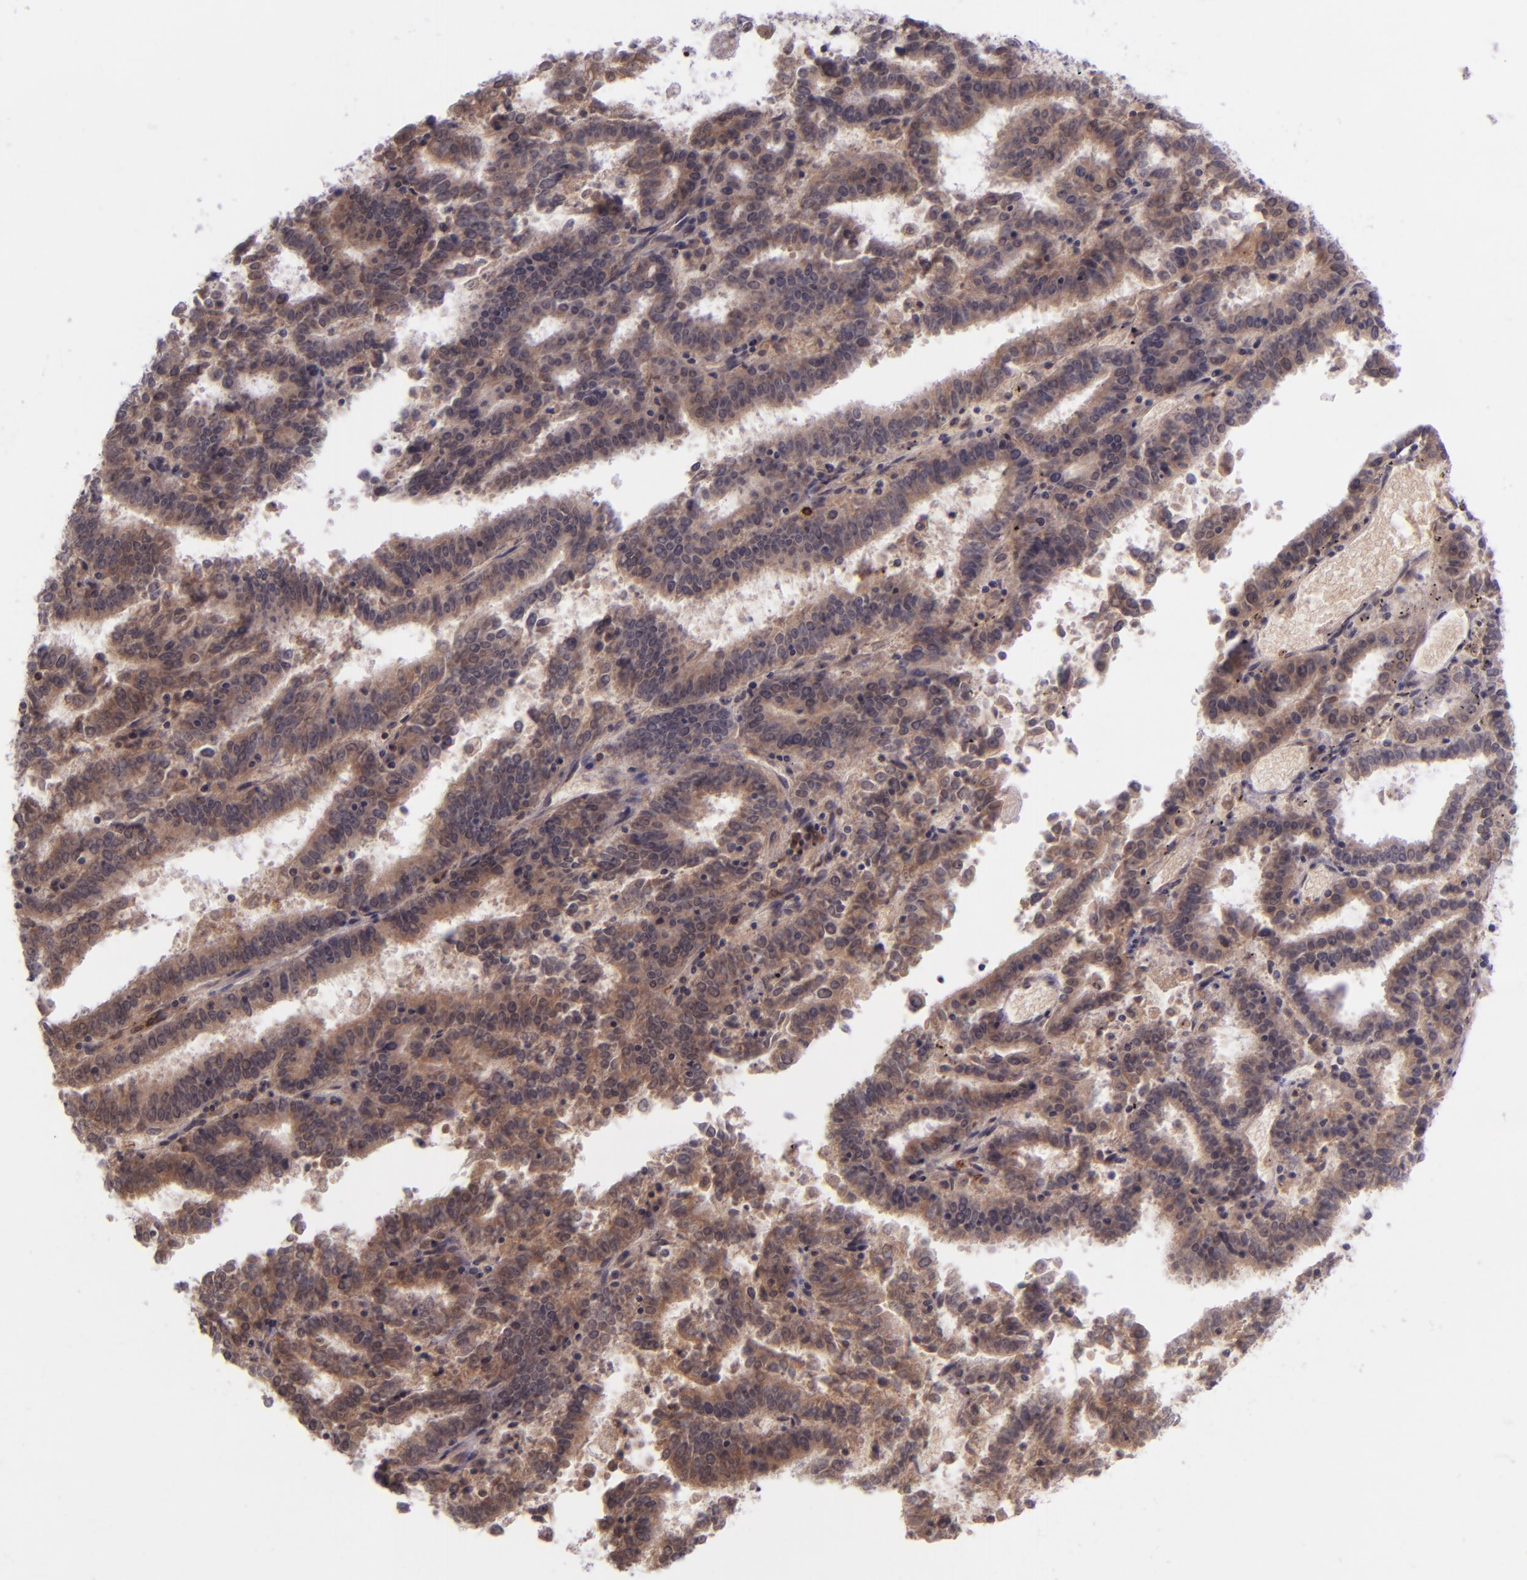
{"staining": {"intensity": "moderate", "quantity": ">75%", "location": "cytoplasmic/membranous"}, "tissue": "endometrial cancer", "cell_type": "Tumor cells", "image_type": "cancer", "snomed": [{"axis": "morphology", "description": "Adenocarcinoma, NOS"}, {"axis": "topography", "description": "Uterus"}], "caption": "A medium amount of moderate cytoplasmic/membranous positivity is seen in about >75% of tumor cells in endometrial cancer tissue.", "gene": "SELL", "patient": {"sex": "female", "age": 83}}